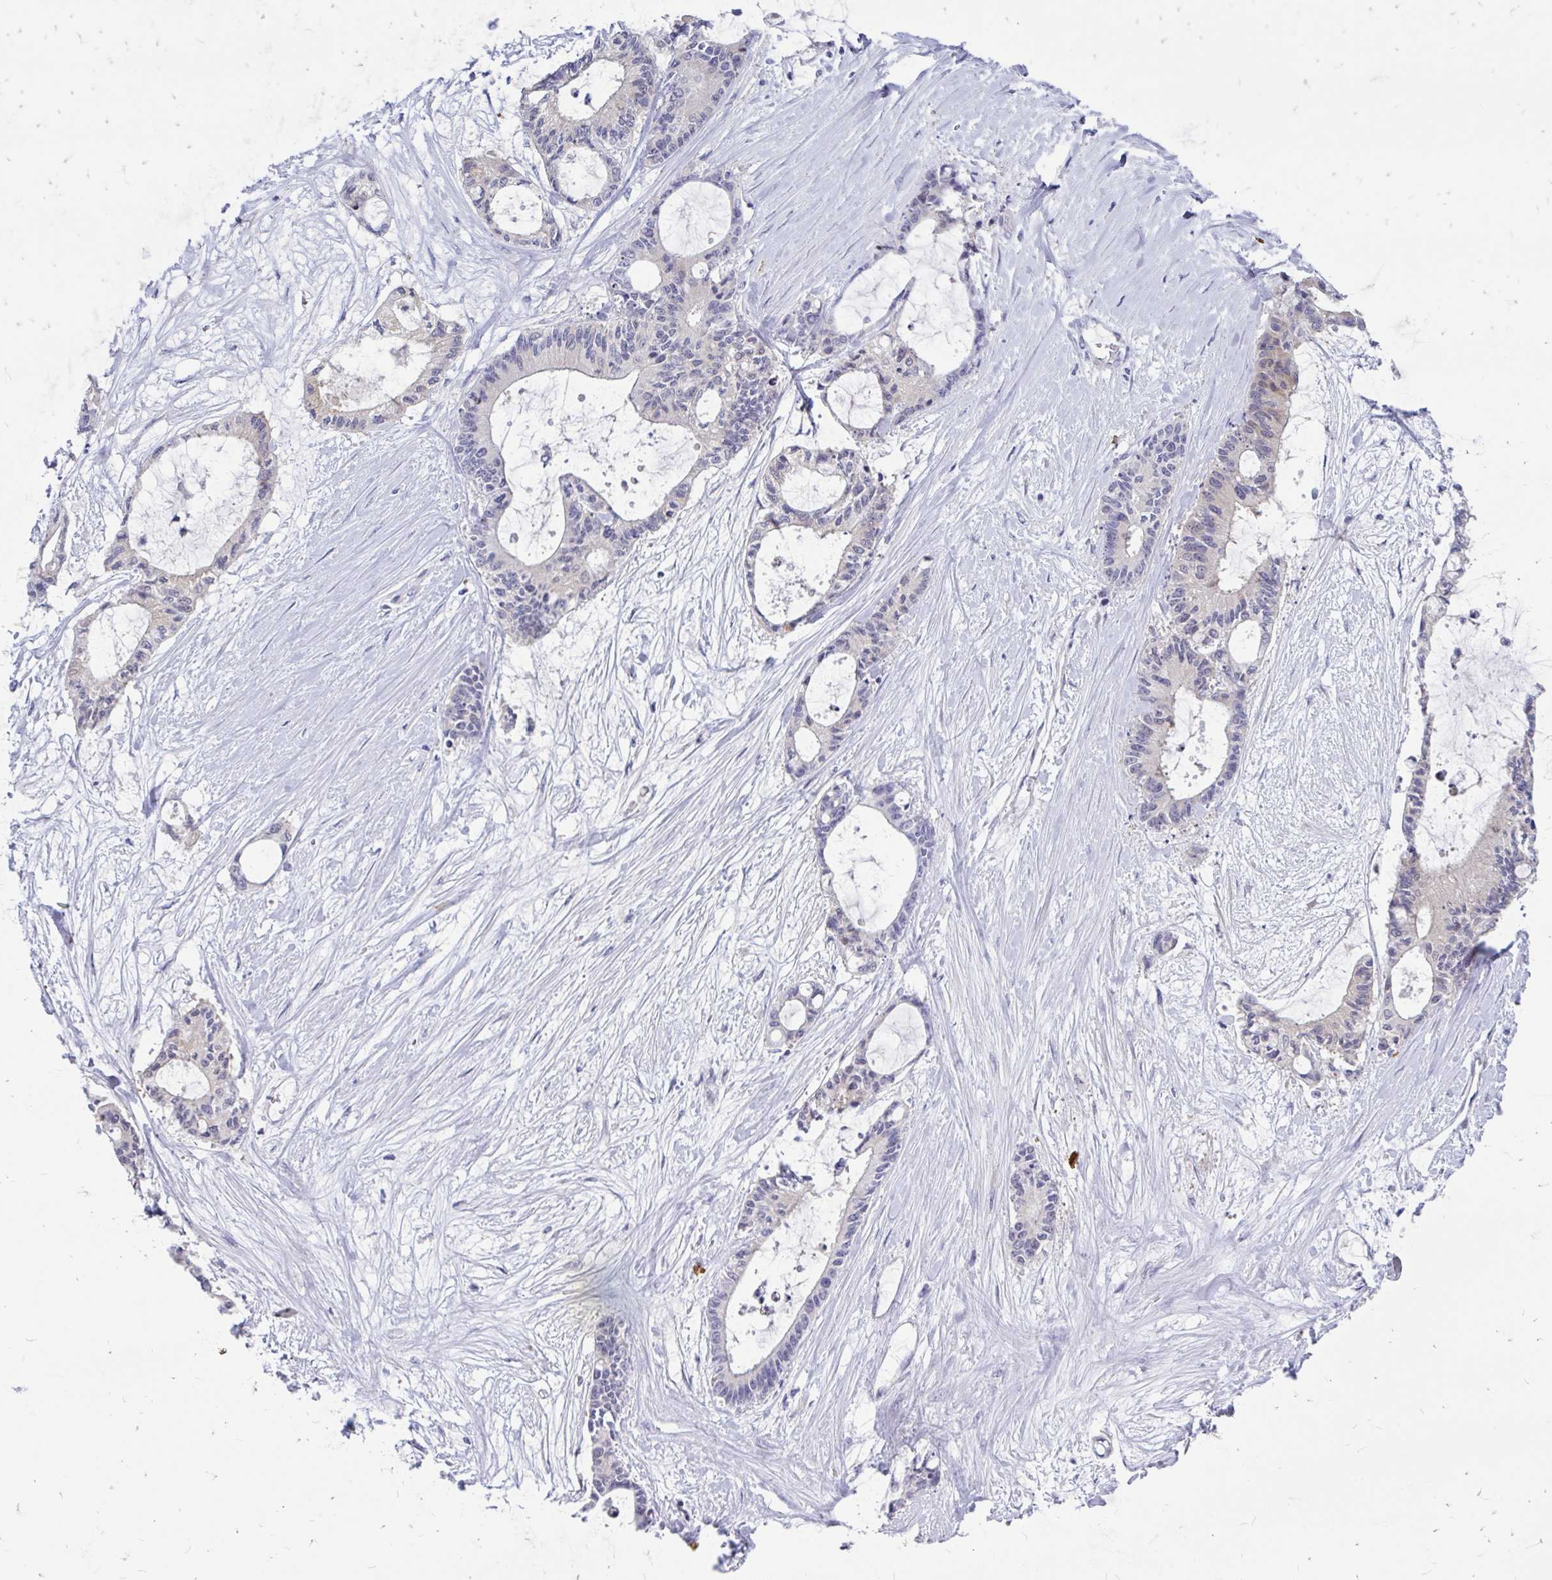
{"staining": {"intensity": "negative", "quantity": "none", "location": "none"}, "tissue": "liver cancer", "cell_type": "Tumor cells", "image_type": "cancer", "snomed": [{"axis": "morphology", "description": "Normal tissue, NOS"}, {"axis": "morphology", "description": "Cholangiocarcinoma"}, {"axis": "topography", "description": "Liver"}, {"axis": "topography", "description": "Peripheral nerve tissue"}], "caption": "IHC histopathology image of neoplastic tissue: human liver cholangiocarcinoma stained with DAB reveals no significant protein positivity in tumor cells.", "gene": "MAP1LC3A", "patient": {"sex": "female", "age": 73}}